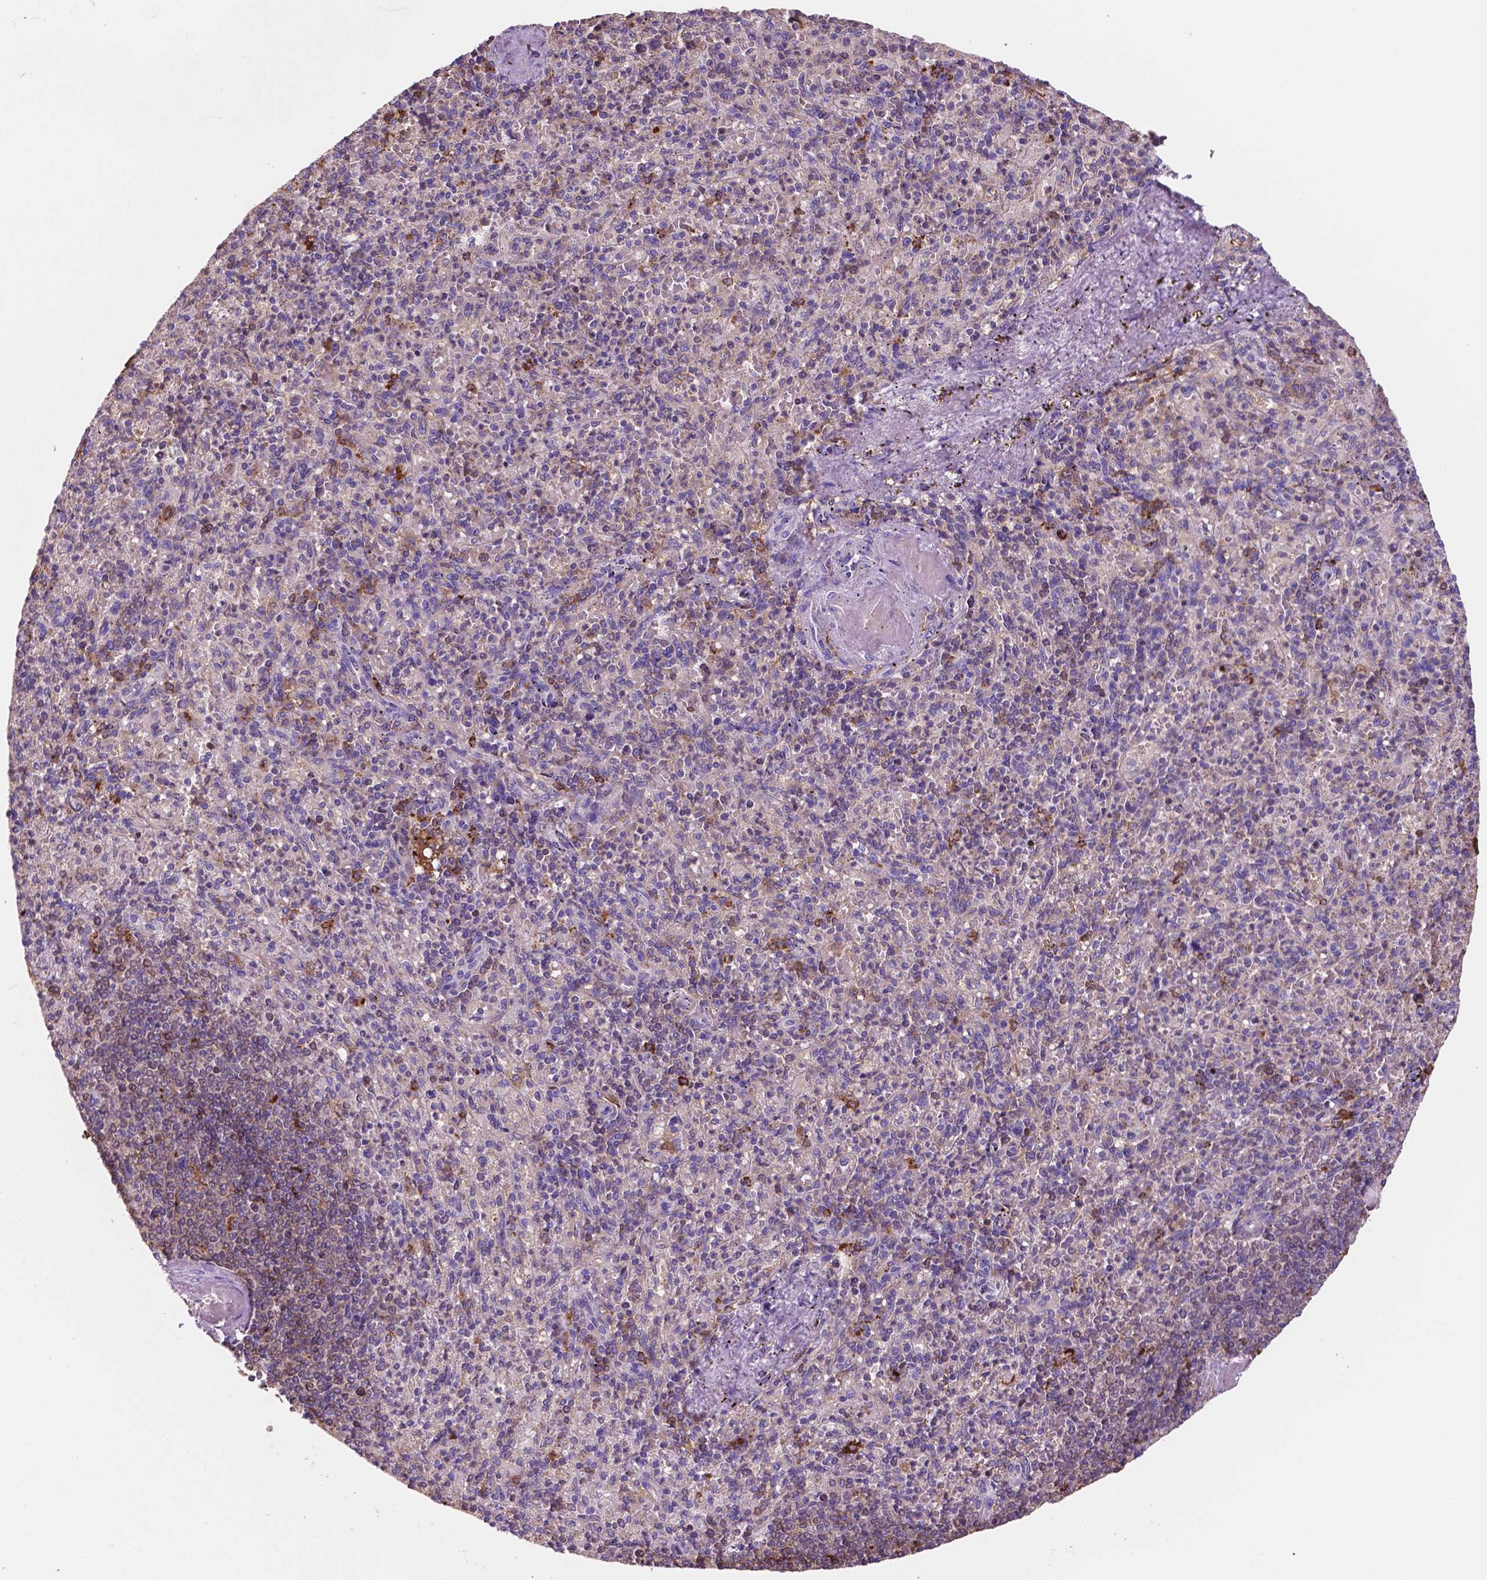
{"staining": {"intensity": "moderate", "quantity": "<25%", "location": "cytoplasmic/membranous"}, "tissue": "spleen", "cell_type": "Cells in red pulp", "image_type": "normal", "snomed": [{"axis": "morphology", "description": "Normal tissue, NOS"}, {"axis": "topography", "description": "Spleen"}], "caption": "Brown immunohistochemical staining in unremarkable spleen demonstrates moderate cytoplasmic/membranous expression in approximately <25% of cells in red pulp. Immunohistochemistry (ihc) stains the protein of interest in brown and the nuclei are stained blue.", "gene": "MKRN2OS", "patient": {"sex": "female", "age": 74}}